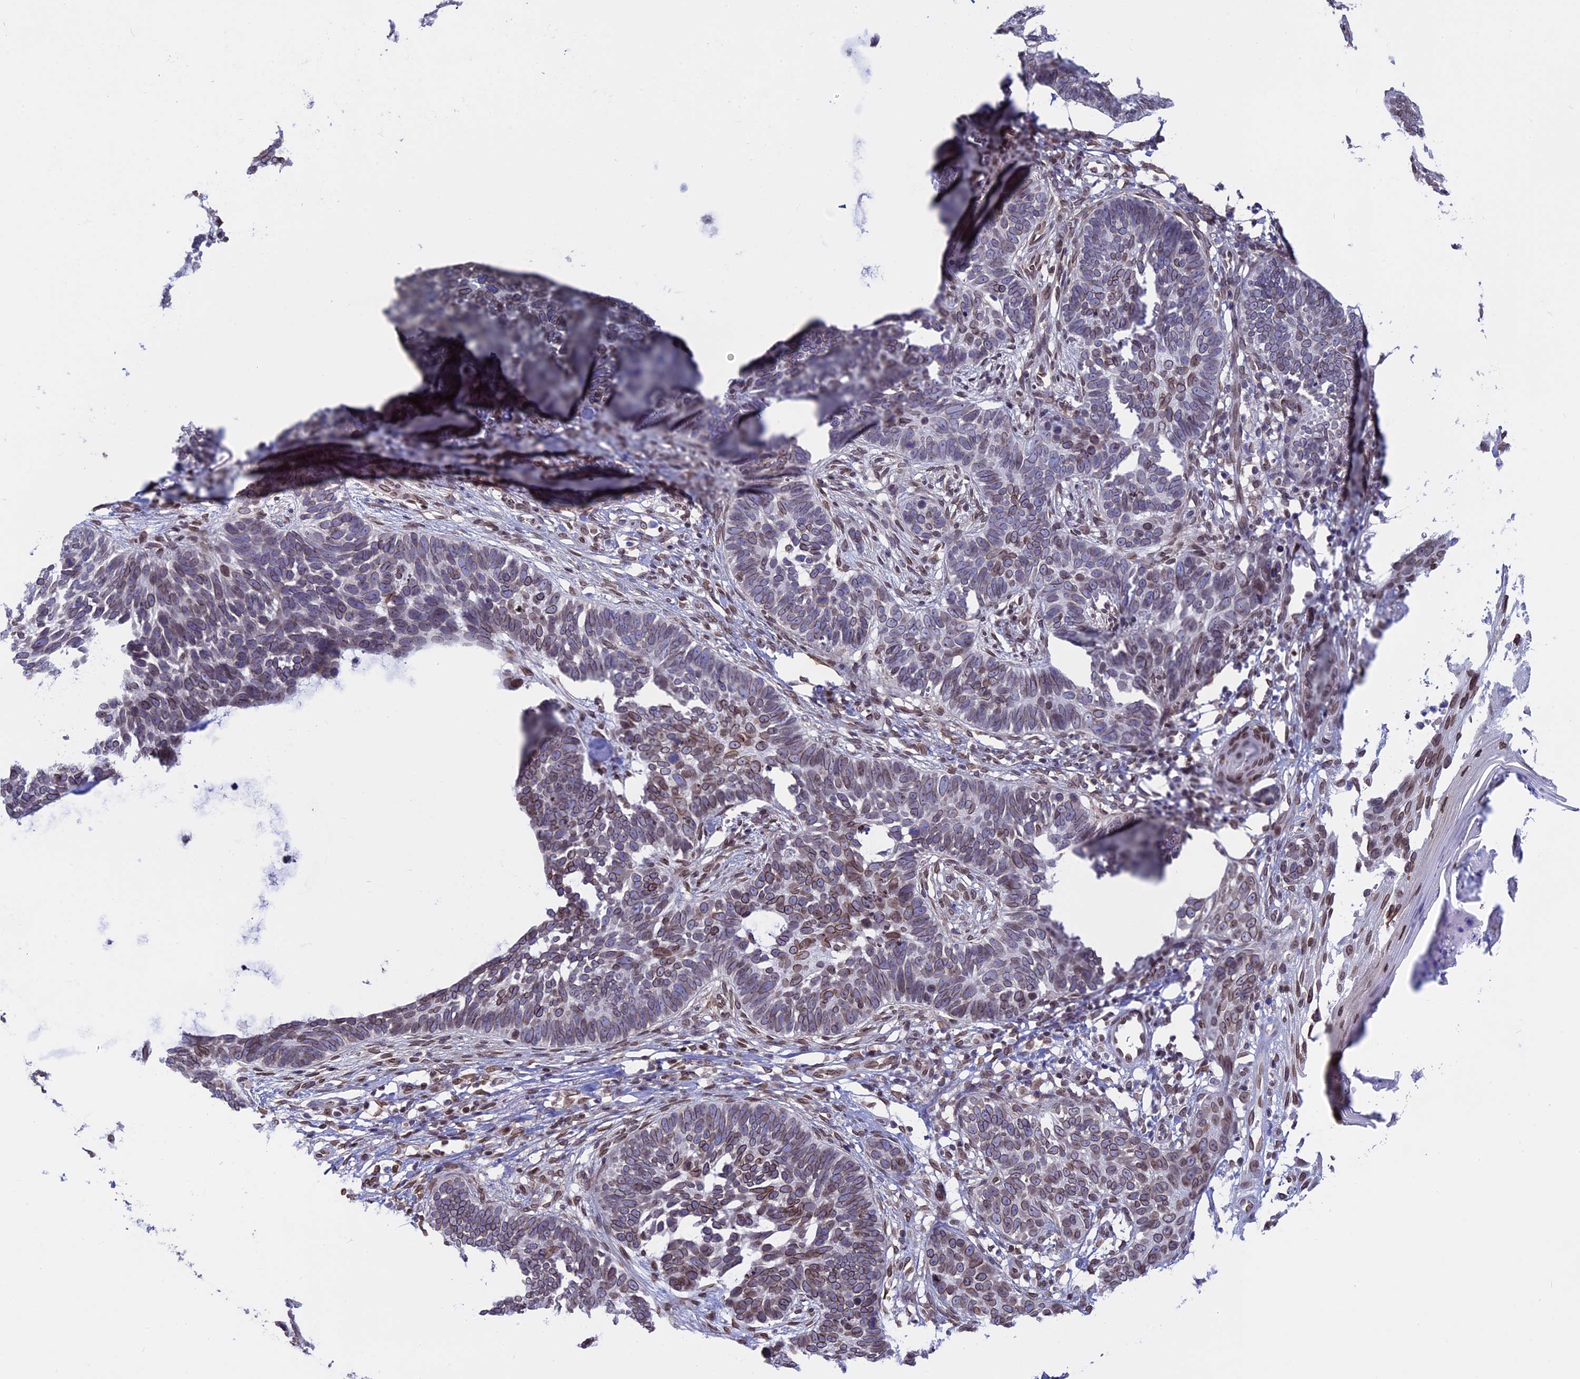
{"staining": {"intensity": "weak", "quantity": "25%-75%", "location": "cytoplasmic/membranous,nuclear"}, "tissue": "skin cancer", "cell_type": "Tumor cells", "image_type": "cancer", "snomed": [{"axis": "morphology", "description": "Normal tissue, NOS"}, {"axis": "morphology", "description": "Basal cell carcinoma"}, {"axis": "topography", "description": "Skin"}], "caption": "Immunohistochemical staining of skin cancer displays low levels of weak cytoplasmic/membranous and nuclear protein expression in approximately 25%-75% of tumor cells. Using DAB (brown) and hematoxylin (blue) stains, captured at high magnification using brightfield microscopy.", "gene": "TMPRSS7", "patient": {"sex": "male", "age": 77}}